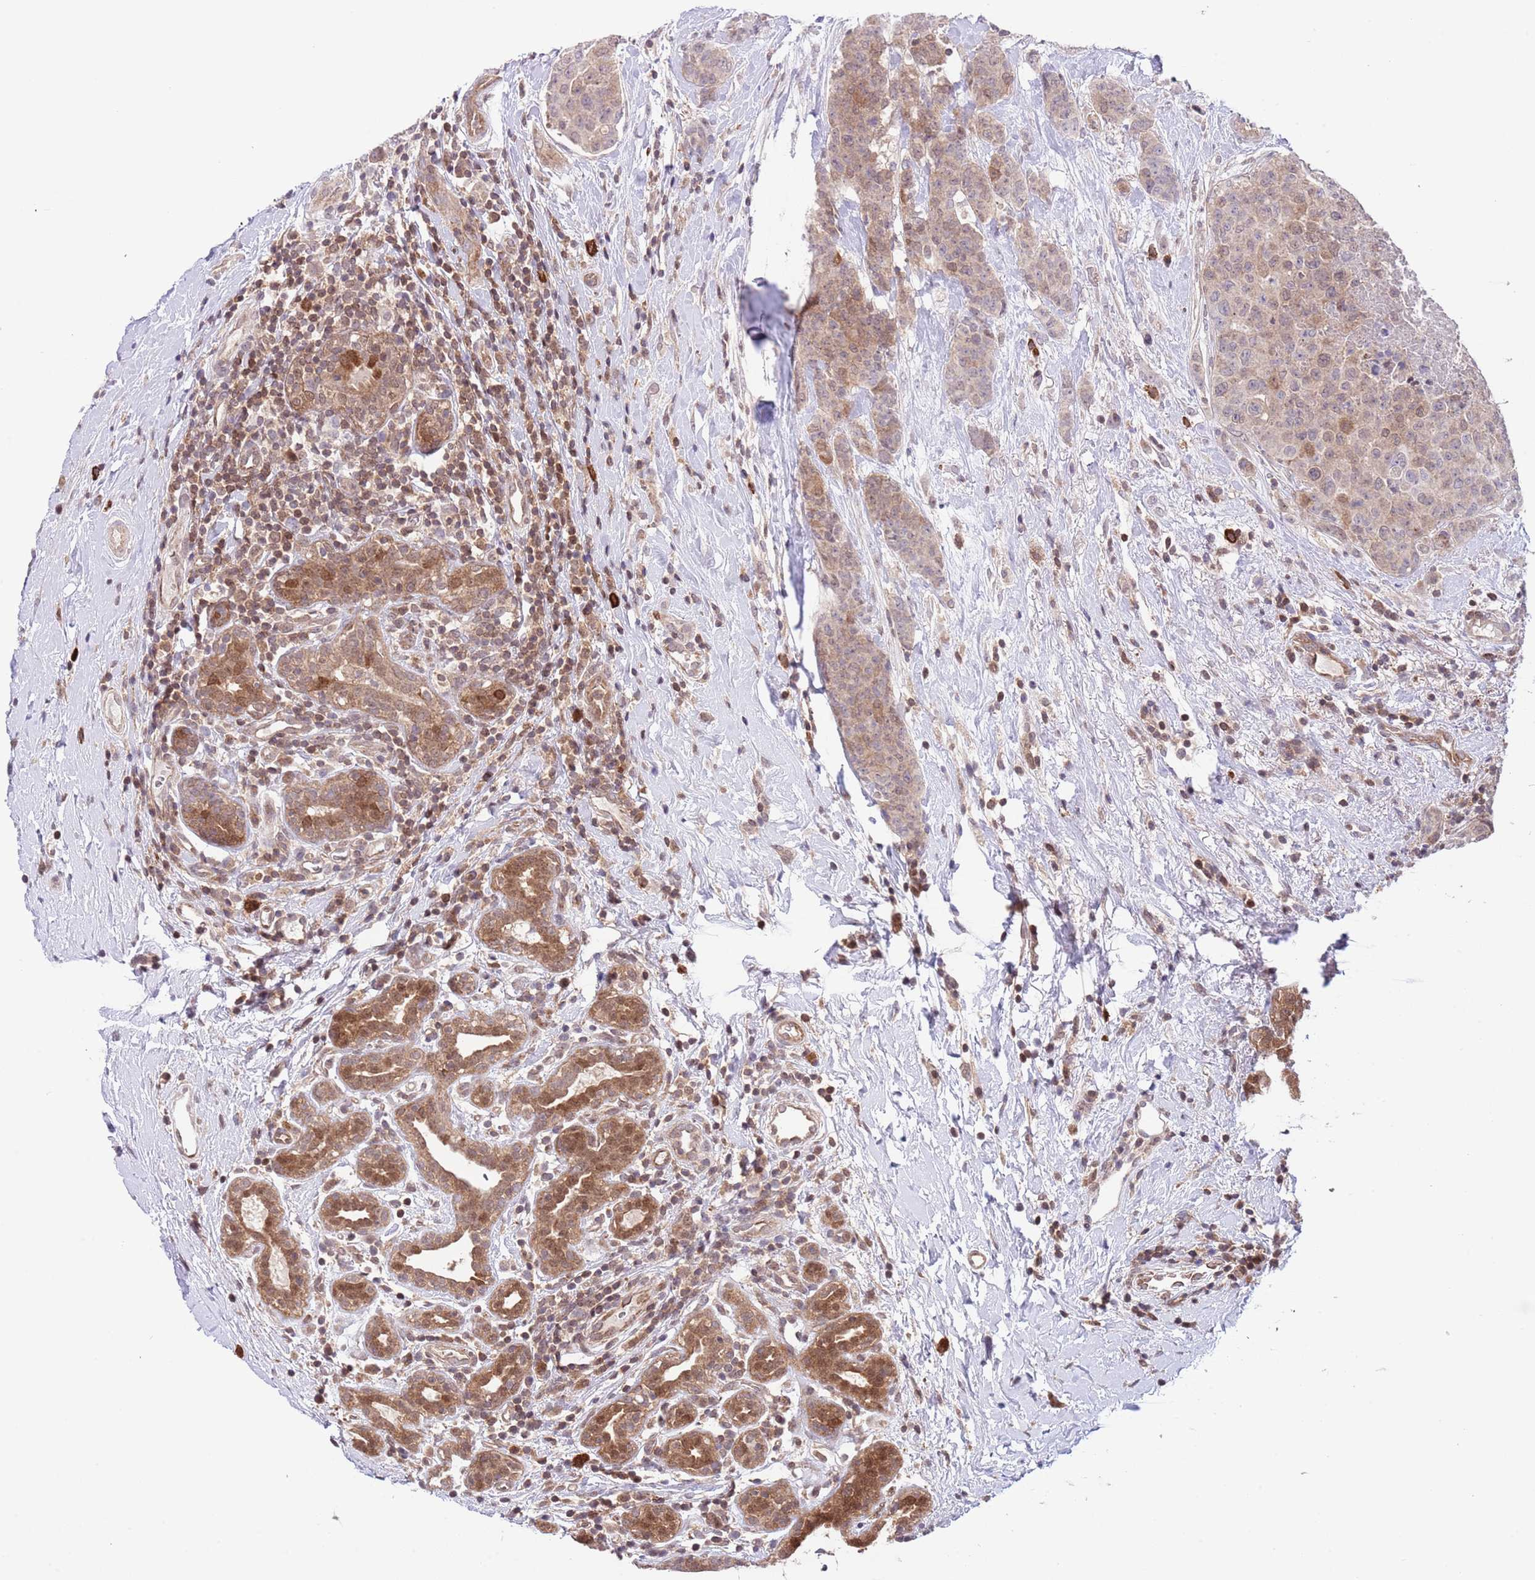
{"staining": {"intensity": "weak", "quantity": ">75%", "location": "cytoplasmic/membranous"}, "tissue": "breast cancer", "cell_type": "Tumor cells", "image_type": "cancer", "snomed": [{"axis": "morphology", "description": "Duct carcinoma"}, {"axis": "topography", "description": "Breast"}], "caption": "A histopathology image of breast intraductal carcinoma stained for a protein reveals weak cytoplasmic/membranous brown staining in tumor cells. Immunohistochemistry (ihc) stains the protein in brown and the nuclei are stained blue.", "gene": "HDHD2", "patient": {"sex": "female", "age": 40}}